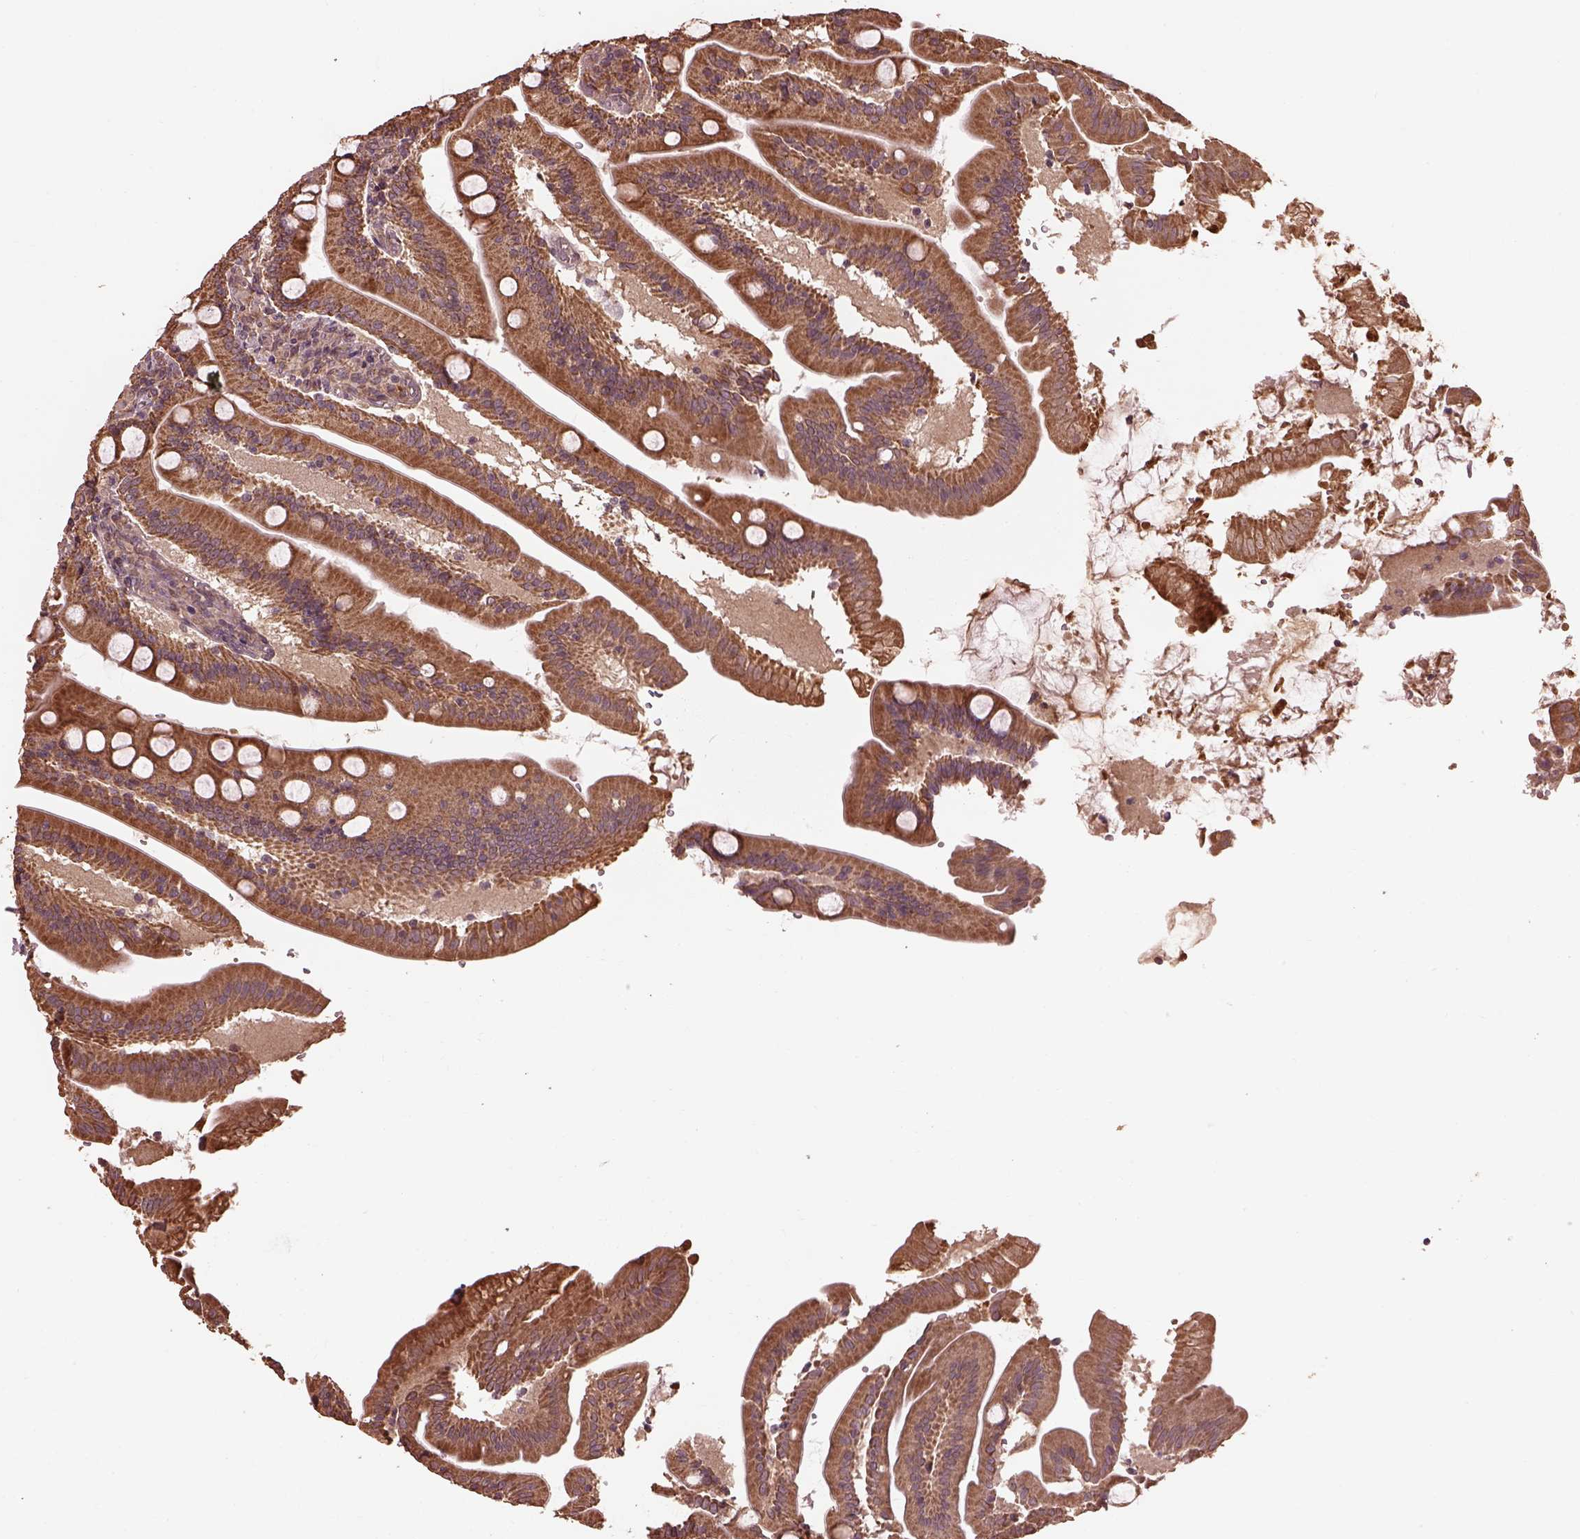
{"staining": {"intensity": "moderate", "quantity": ">75%", "location": "cytoplasmic/membranous"}, "tissue": "small intestine", "cell_type": "Glandular cells", "image_type": "normal", "snomed": [{"axis": "morphology", "description": "Normal tissue, NOS"}, {"axis": "topography", "description": "Small intestine"}], "caption": "Protein analysis of normal small intestine displays moderate cytoplasmic/membranous expression in approximately >75% of glandular cells.", "gene": "METTL4", "patient": {"sex": "male", "age": 37}}